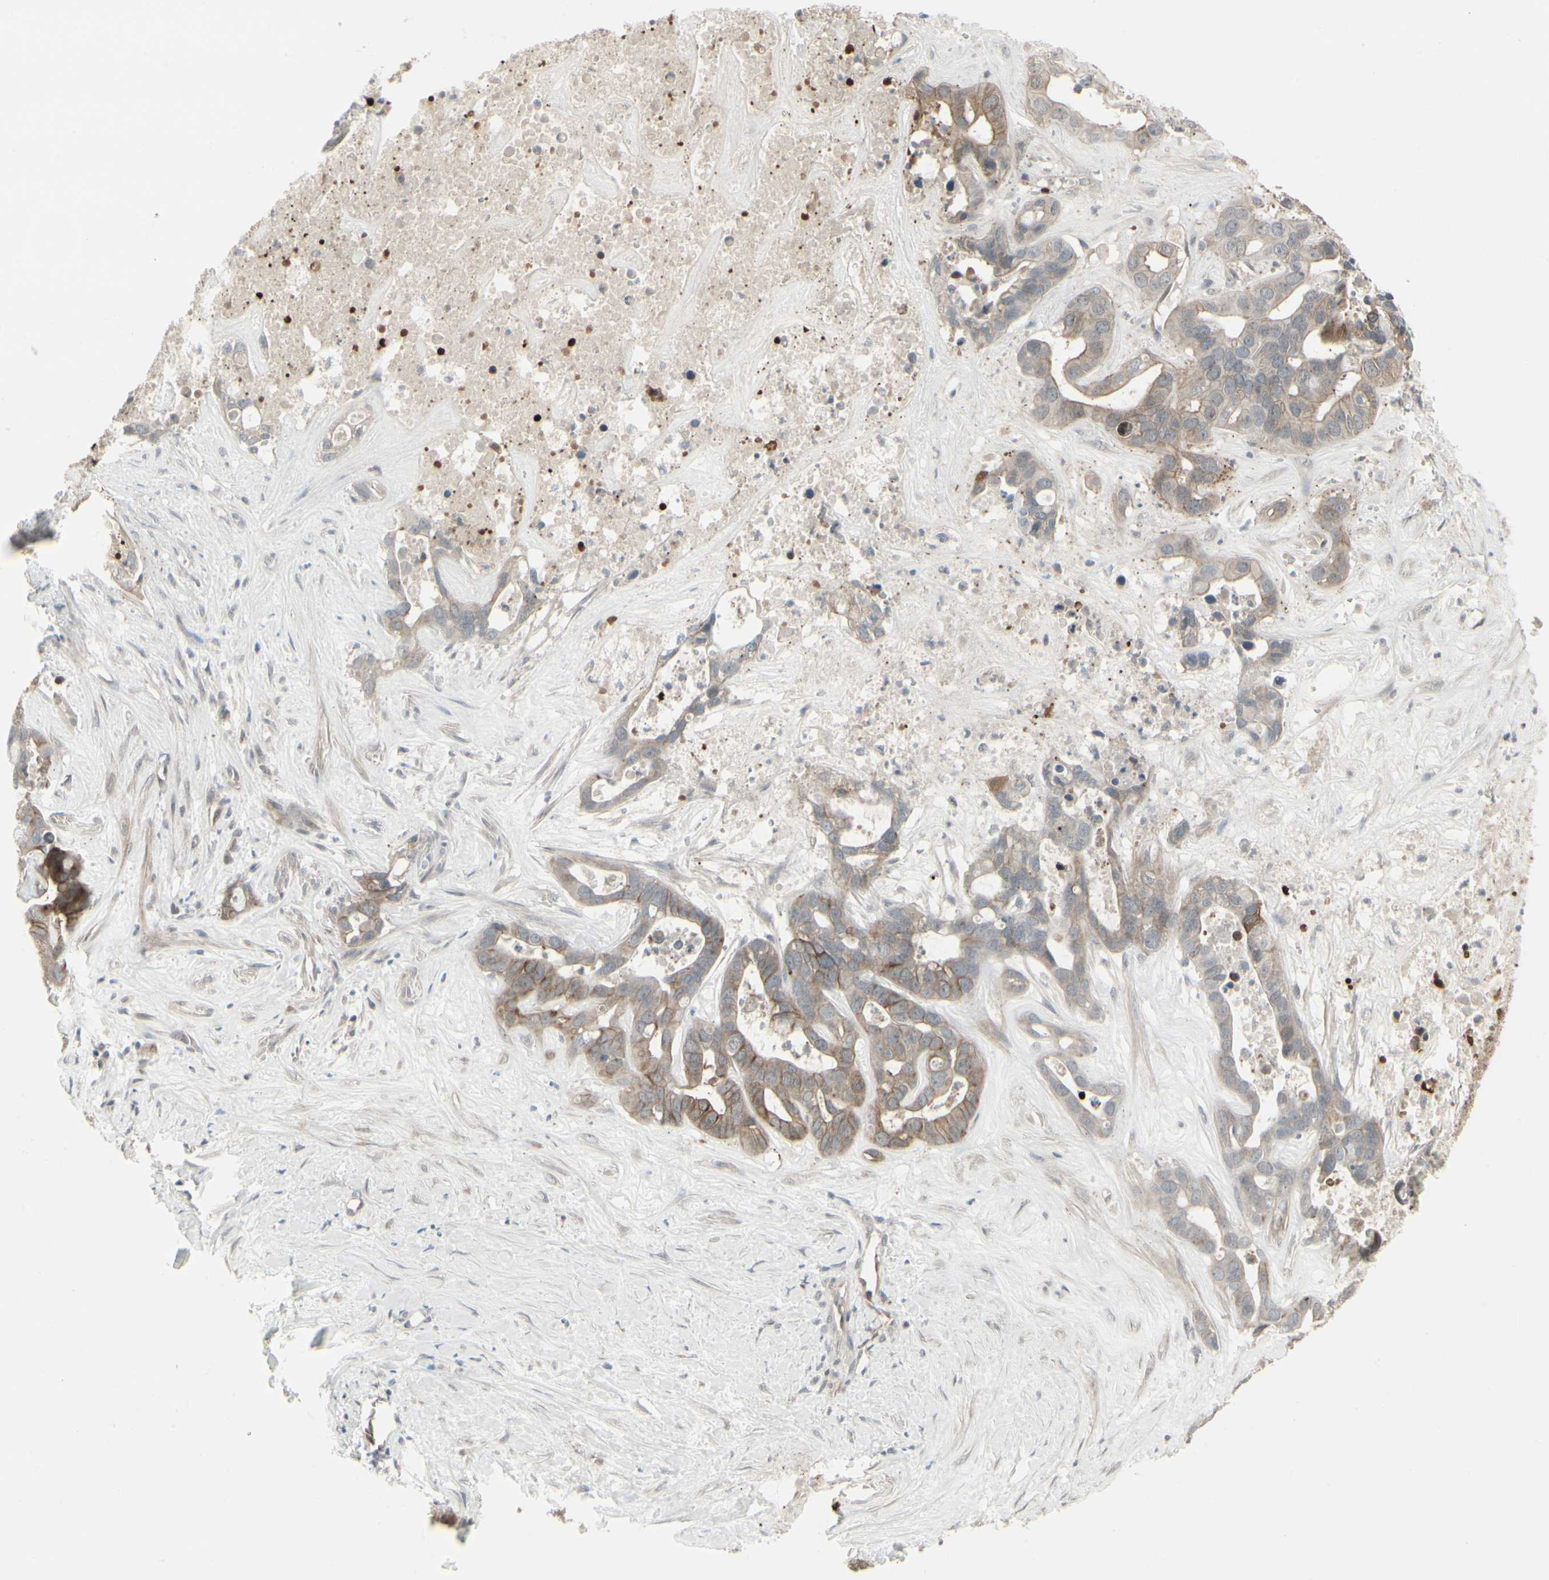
{"staining": {"intensity": "moderate", "quantity": ">75%", "location": "cytoplasmic/membranous"}, "tissue": "liver cancer", "cell_type": "Tumor cells", "image_type": "cancer", "snomed": [{"axis": "morphology", "description": "Cholangiocarcinoma"}, {"axis": "topography", "description": "Liver"}], "caption": "High-magnification brightfield microscopy of liver cholangiocarcinoma stained with DAB (3,3'-diaminobenzidine) (brown) and counterstained with hematoxylin (blue). tumor cells exhibit moderate cytoplasmic/membranous staining is seen in about>75% of cells. Nuclei are stained in blue.", "gene": "IGFBP6", "patient": {"sex": "female", "age": 65}}